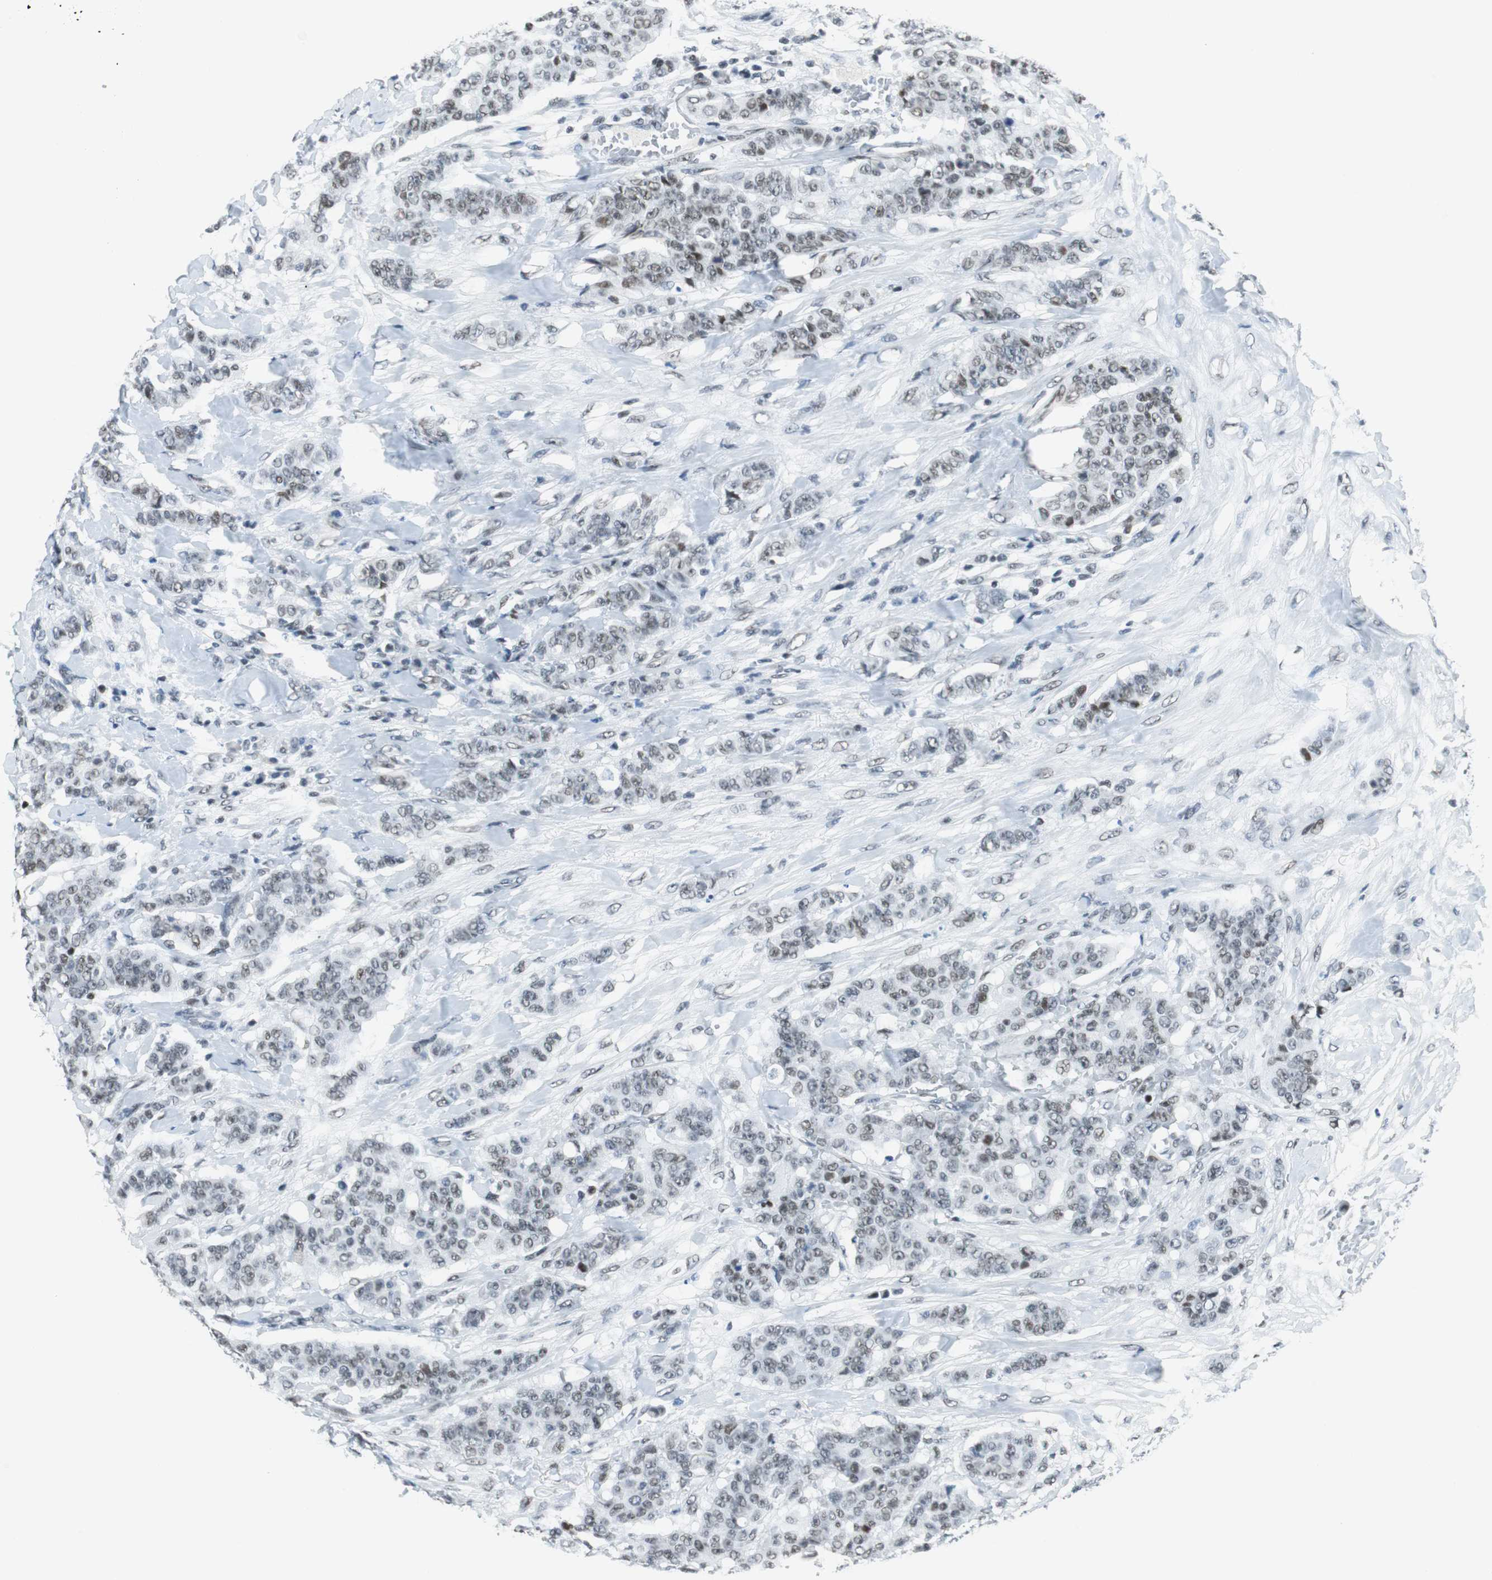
{"staining": {"intensity": "weak", "quantity": "<25%", "location": "nuclear"}, "tissue": "breast cancer", "cell_type": "Tumor cells", "image_type": "cancer", "snomed": [{"axis": "morphology", "description": "Duct carcinoma"}, {"axis": "topography", "description": "Breast"}], "caption": "This is a micrograph of immunohistochemistry staining of intraductal carcinoma (breast), which shows no expression in tumor cells.", "gene": "HDAC3", "patient": {"sex": "female", "age": 40}}